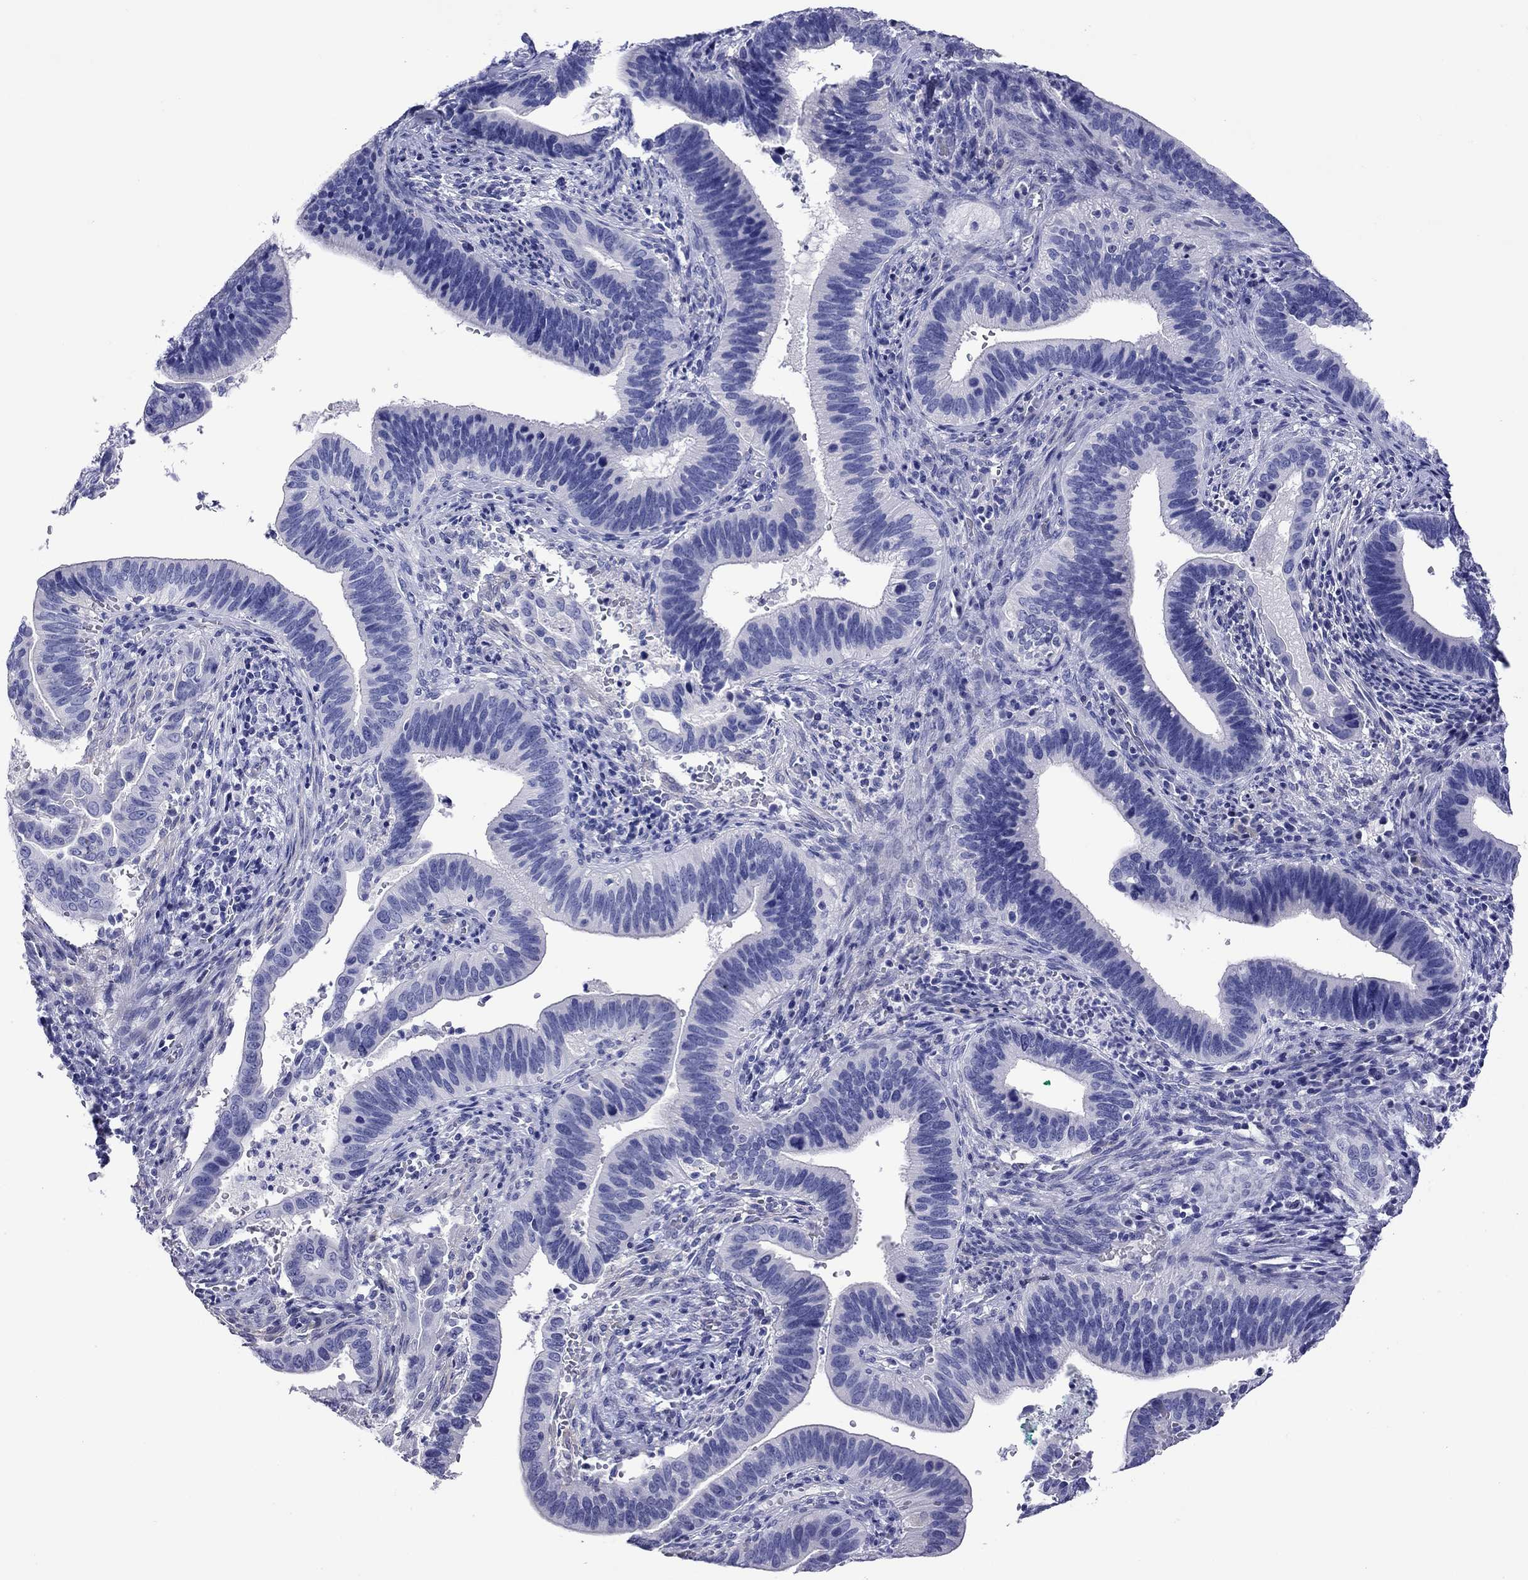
{"staining": {"intensity": "negative", "quantity": "none", "location": "none"}, "tissue": "cervical cancer", "cell_type": "Tumor cells", "image_type": "cancer", "snomed": [{"axis": "morphology", "description": "Adenocarcinoma, NOS"}, {"axis": "topography", "description": "Cervix"}], "caption": "Cervical cancer (adenocarcinoma) was stained to show a protein in brown. There is no significant expression in tumor cells. The staining is performed using DAB (3,3'-diaminobenzidine) brown chromogen with nuclei counter-stained in using hematoxylin.", "gene": "KIAA2012", "patient": {"sex": "female", "age": 42}}